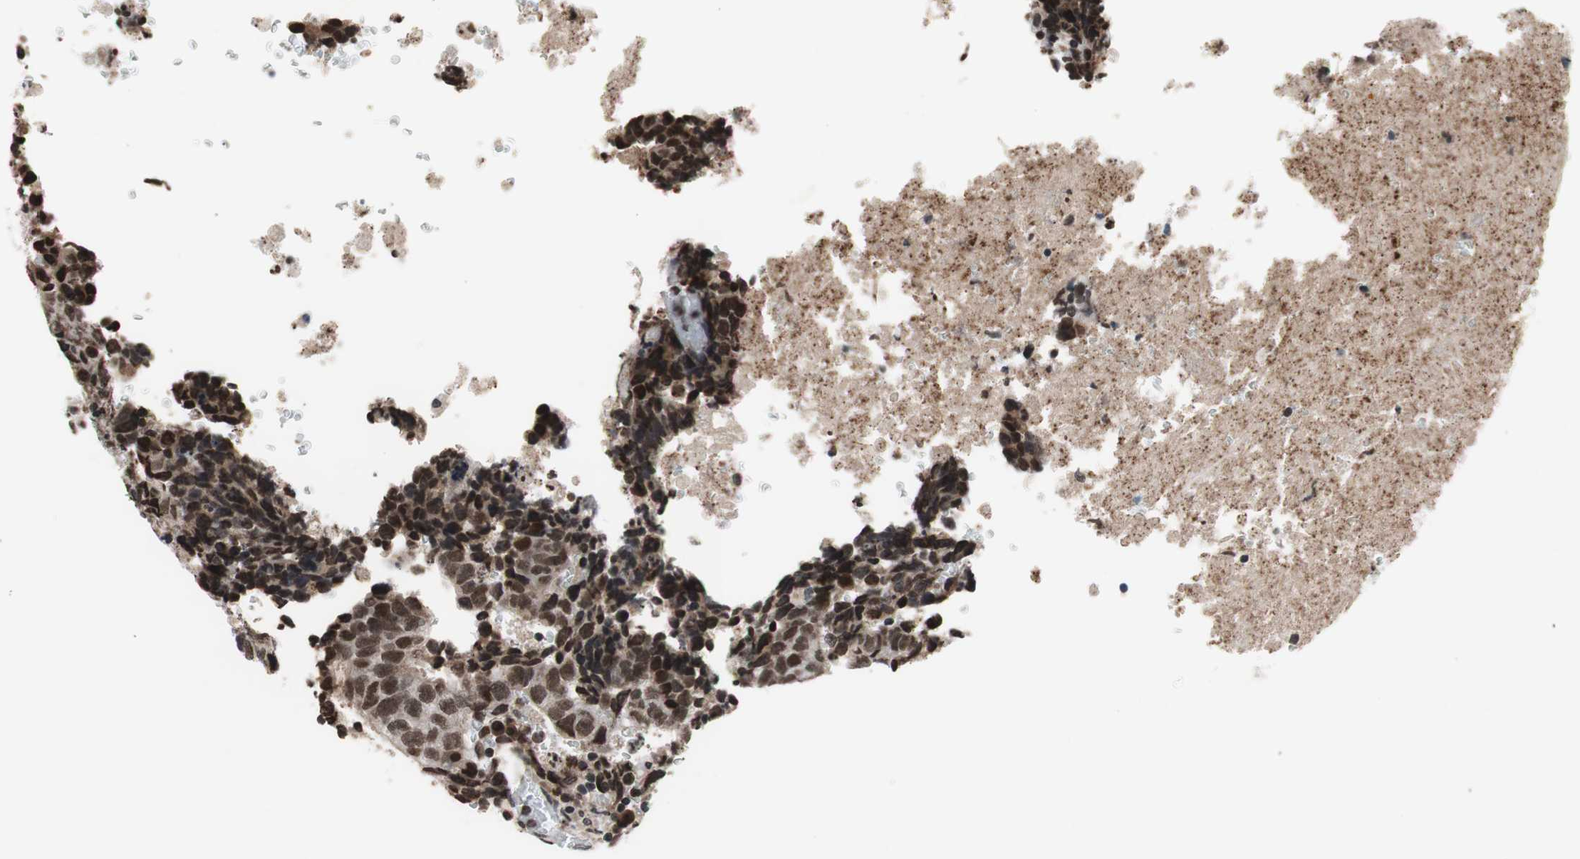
{"staining": {"intensity": "strong", "quantity": "25%-75%", "location": "nuclear"}, "tissue": "testis cancer", "cell_type": "Tumor cells", "image_type": "cancer", "snomed": [{"axis": "morphology", "description": "Necrosis, NOS"}, {"axis": "morphology", "description": "Carcinoma, Embryonal, NOS"}, {"axis": "topography", "description": "Testis"}], "caption": "A high amount of strong nuclear positivity is appreciated in about 25%-75% of tumor cells in testis embryonal carcinoma tissue.", "gene": "RFC1", "patient": {"sex": "male", "age": 19}}